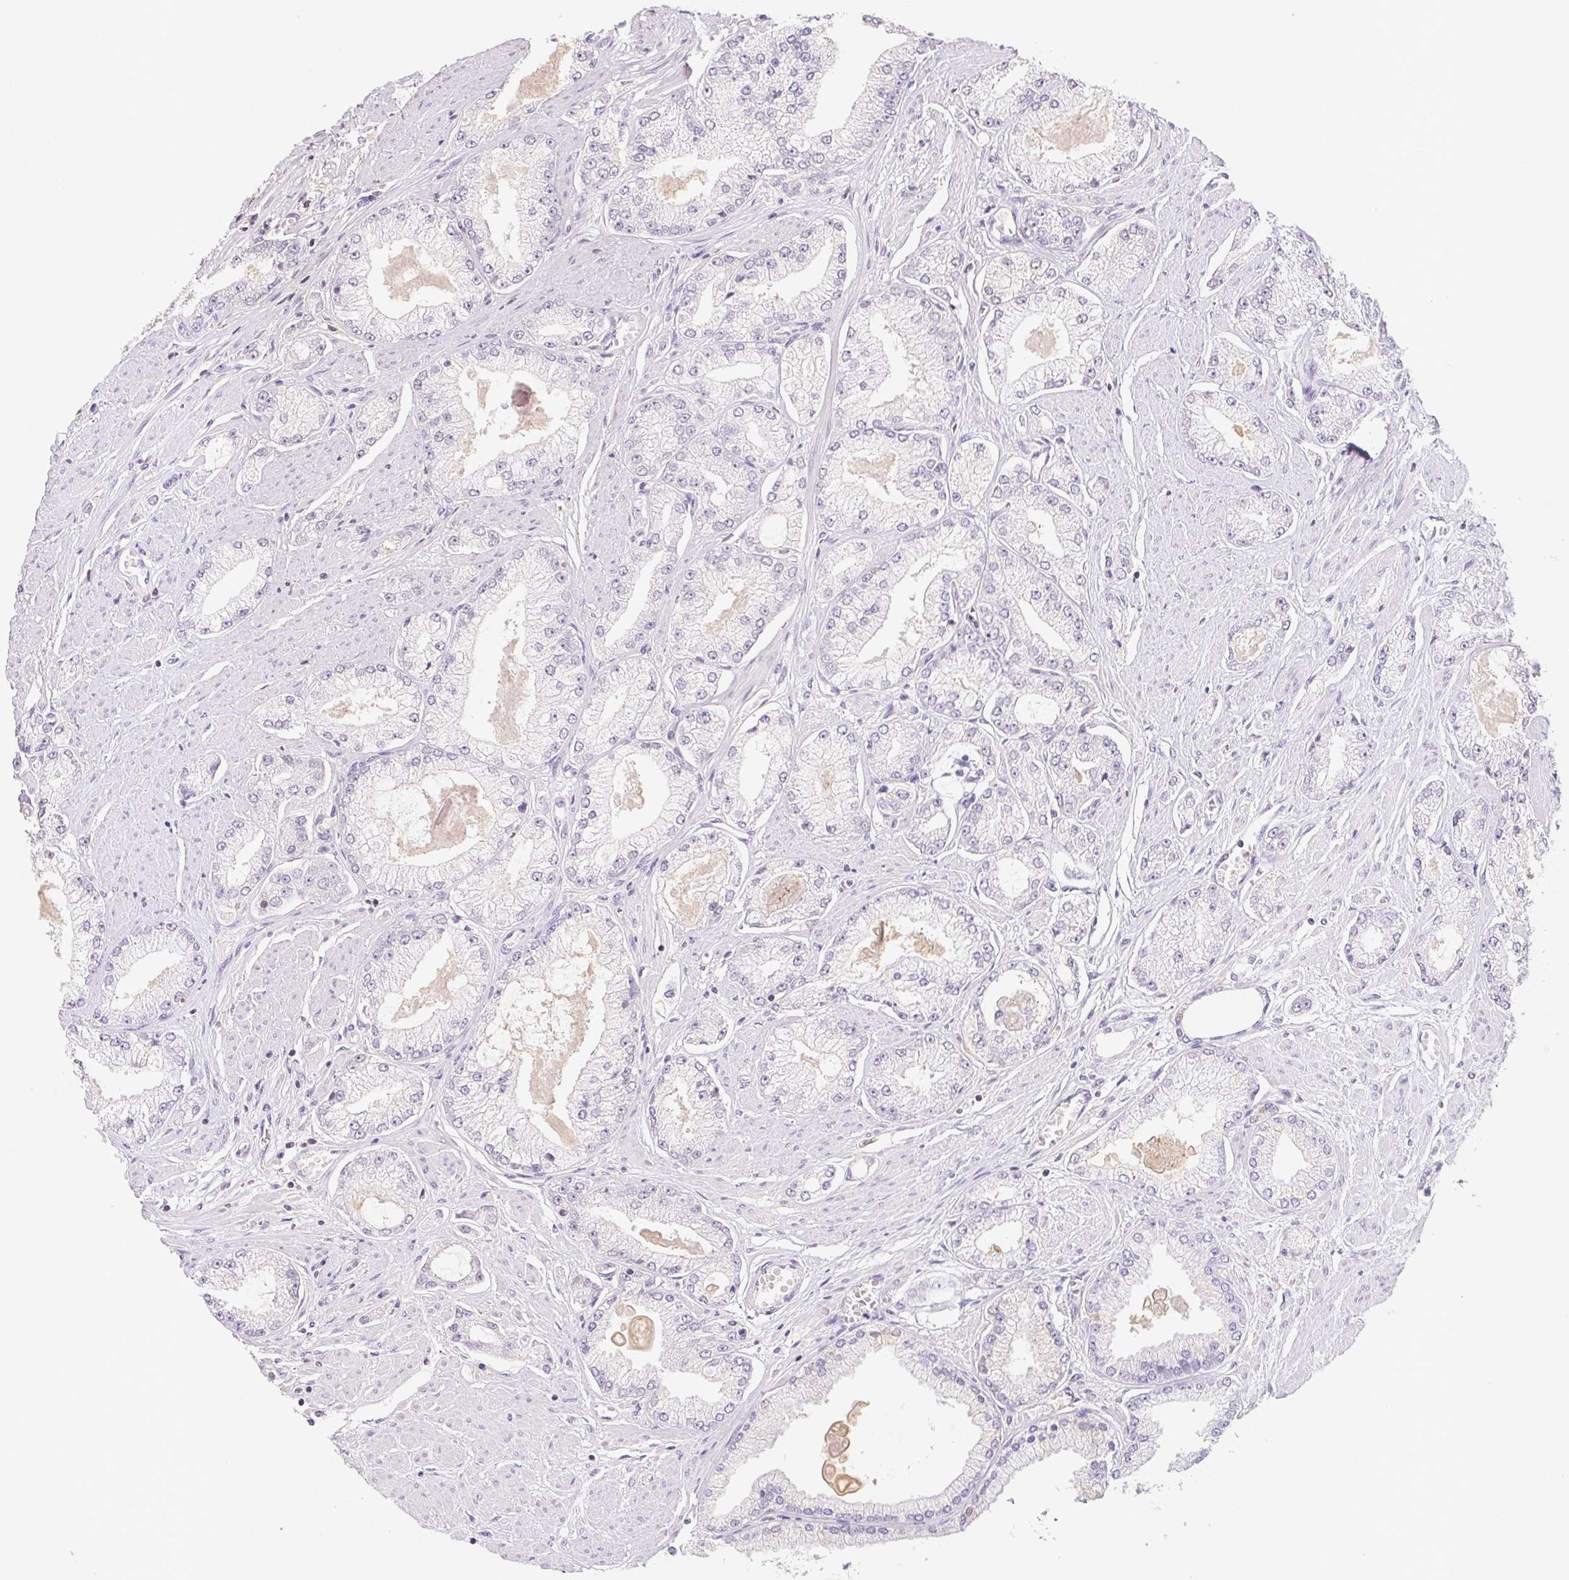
{"staining": {"intensity": "negative", "quantity": "none", "location": "none"}, "tissue": "prostate cancer", "cell_type": "Tumor cells", "image_type": "cancer", "snomed": [{"axis": "morphology", "description": "Adenocarcinoma, High grade"}, {"axis": "topography", "description": "Prostate"}], "caption": "High magnification brightfield microscopy of prostate cancer stained with DAB (3,3'-diaminobenzidine) (brown) and counterstained with hematoxylin (blue): tumor cells show no significant staining. (Stains: DAB (3,3'-diaminobenzidine) IHC with hematoxylin counter stain, Microscopy: brightfield microscopy at high magnification).", "gene": "KIF26A", "patient": {"sex": "male", "age": 68}}